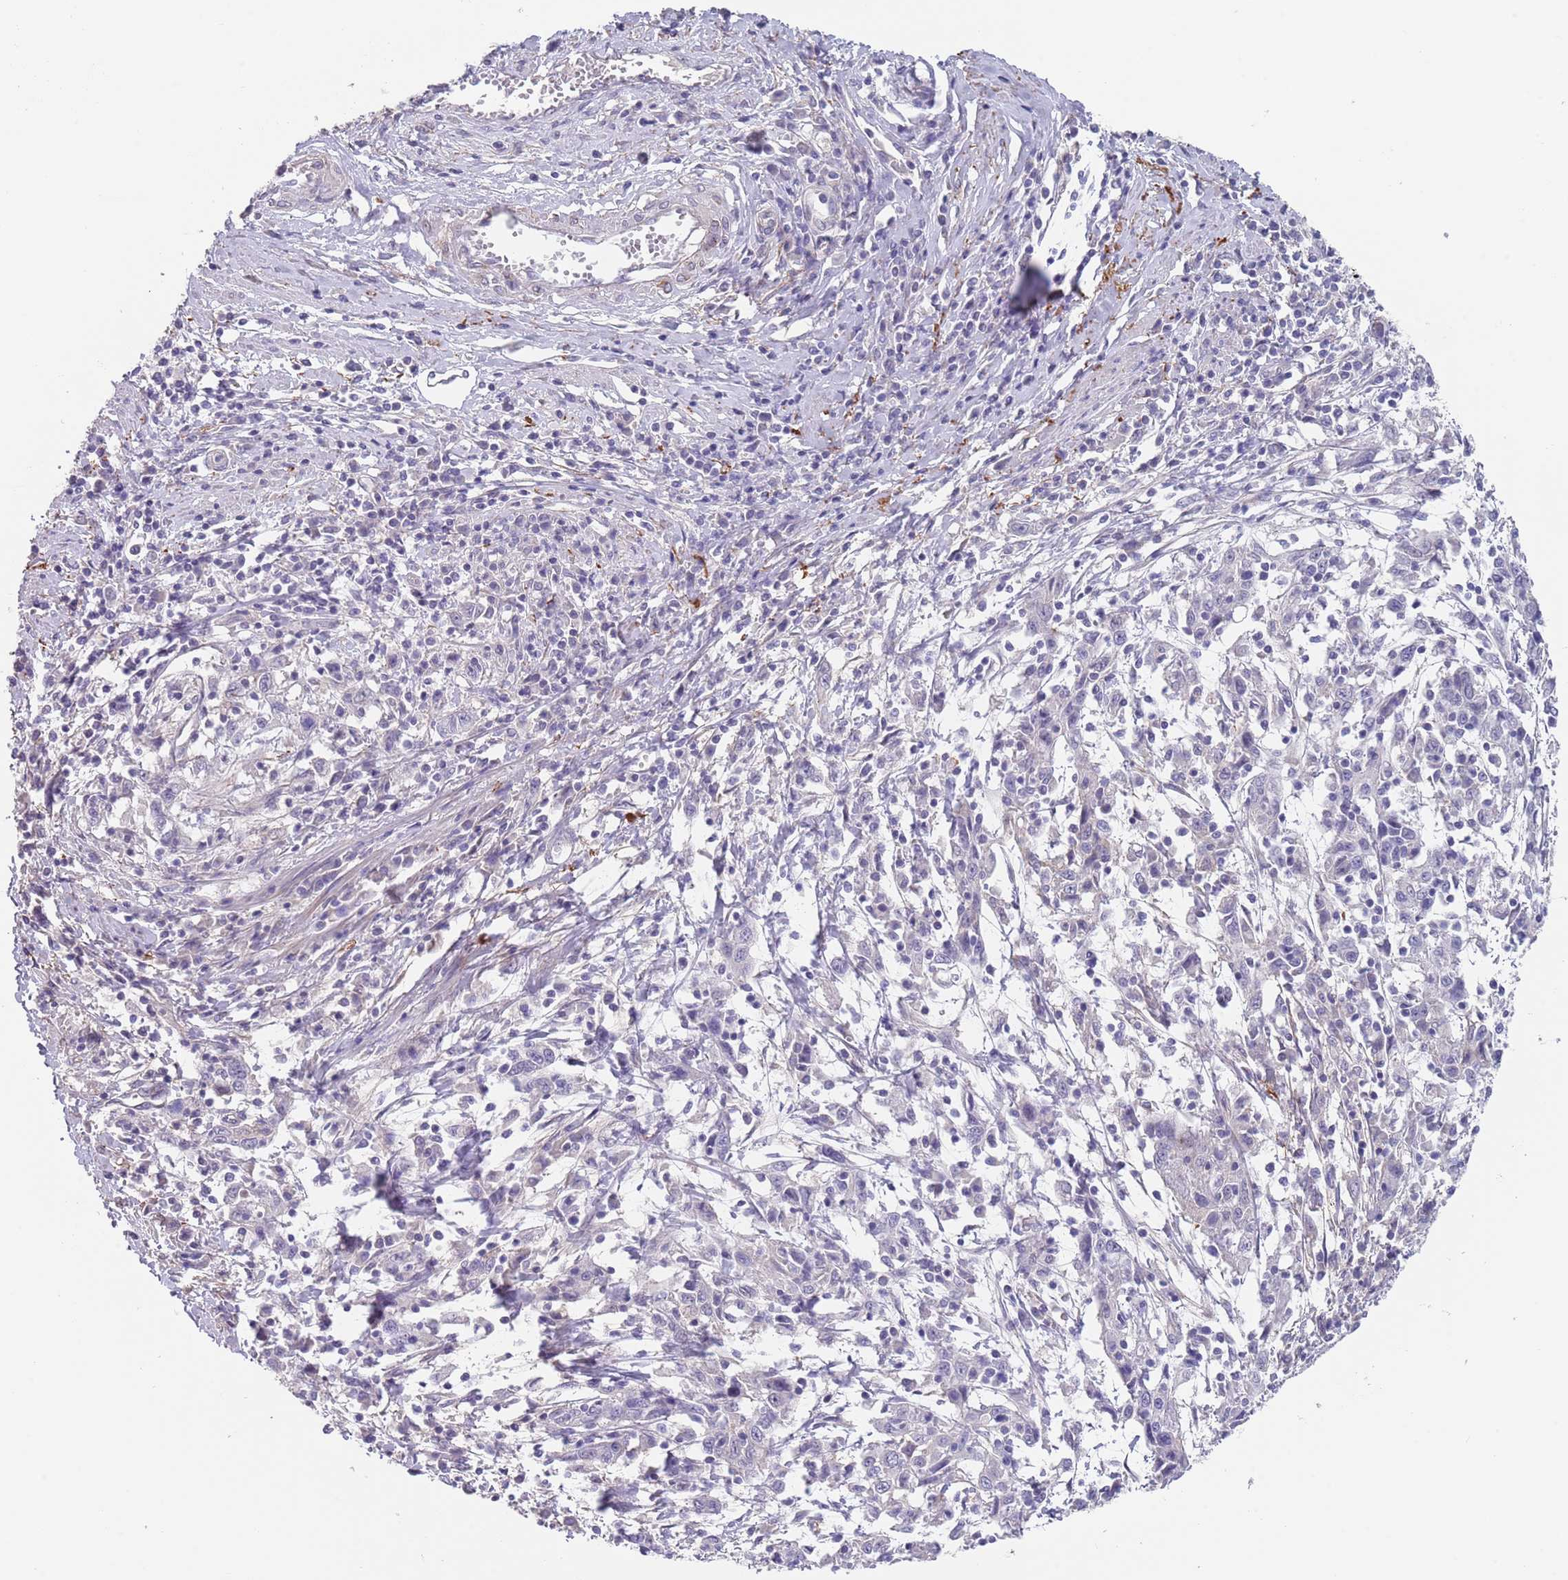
{"staining": {"intensity": "negative", "quantity": "none", "location": "none"}, "tissue": "cervical cancer", "cell_type": "Tumor cells", "image_type": "cancer", "snomed": [{"axis": "morphology", "description": "Squamous cell carcinoma, NOS"}, {"axis": "topography", "description": "Cervix"}], "caption": "Immunohistochemistry of human squamous cell carcinoma (cervical) demonstrates no expression in tumor cells. The staining was performed using DAB (3,3'-diaminobenzidine) to visualize the protein expression in brown, while the nuclei were stained in blue with hematoxylin (Magnification: 20x).", "gene": "RNF169", "patient": {"sex": "female", "age": 46}}